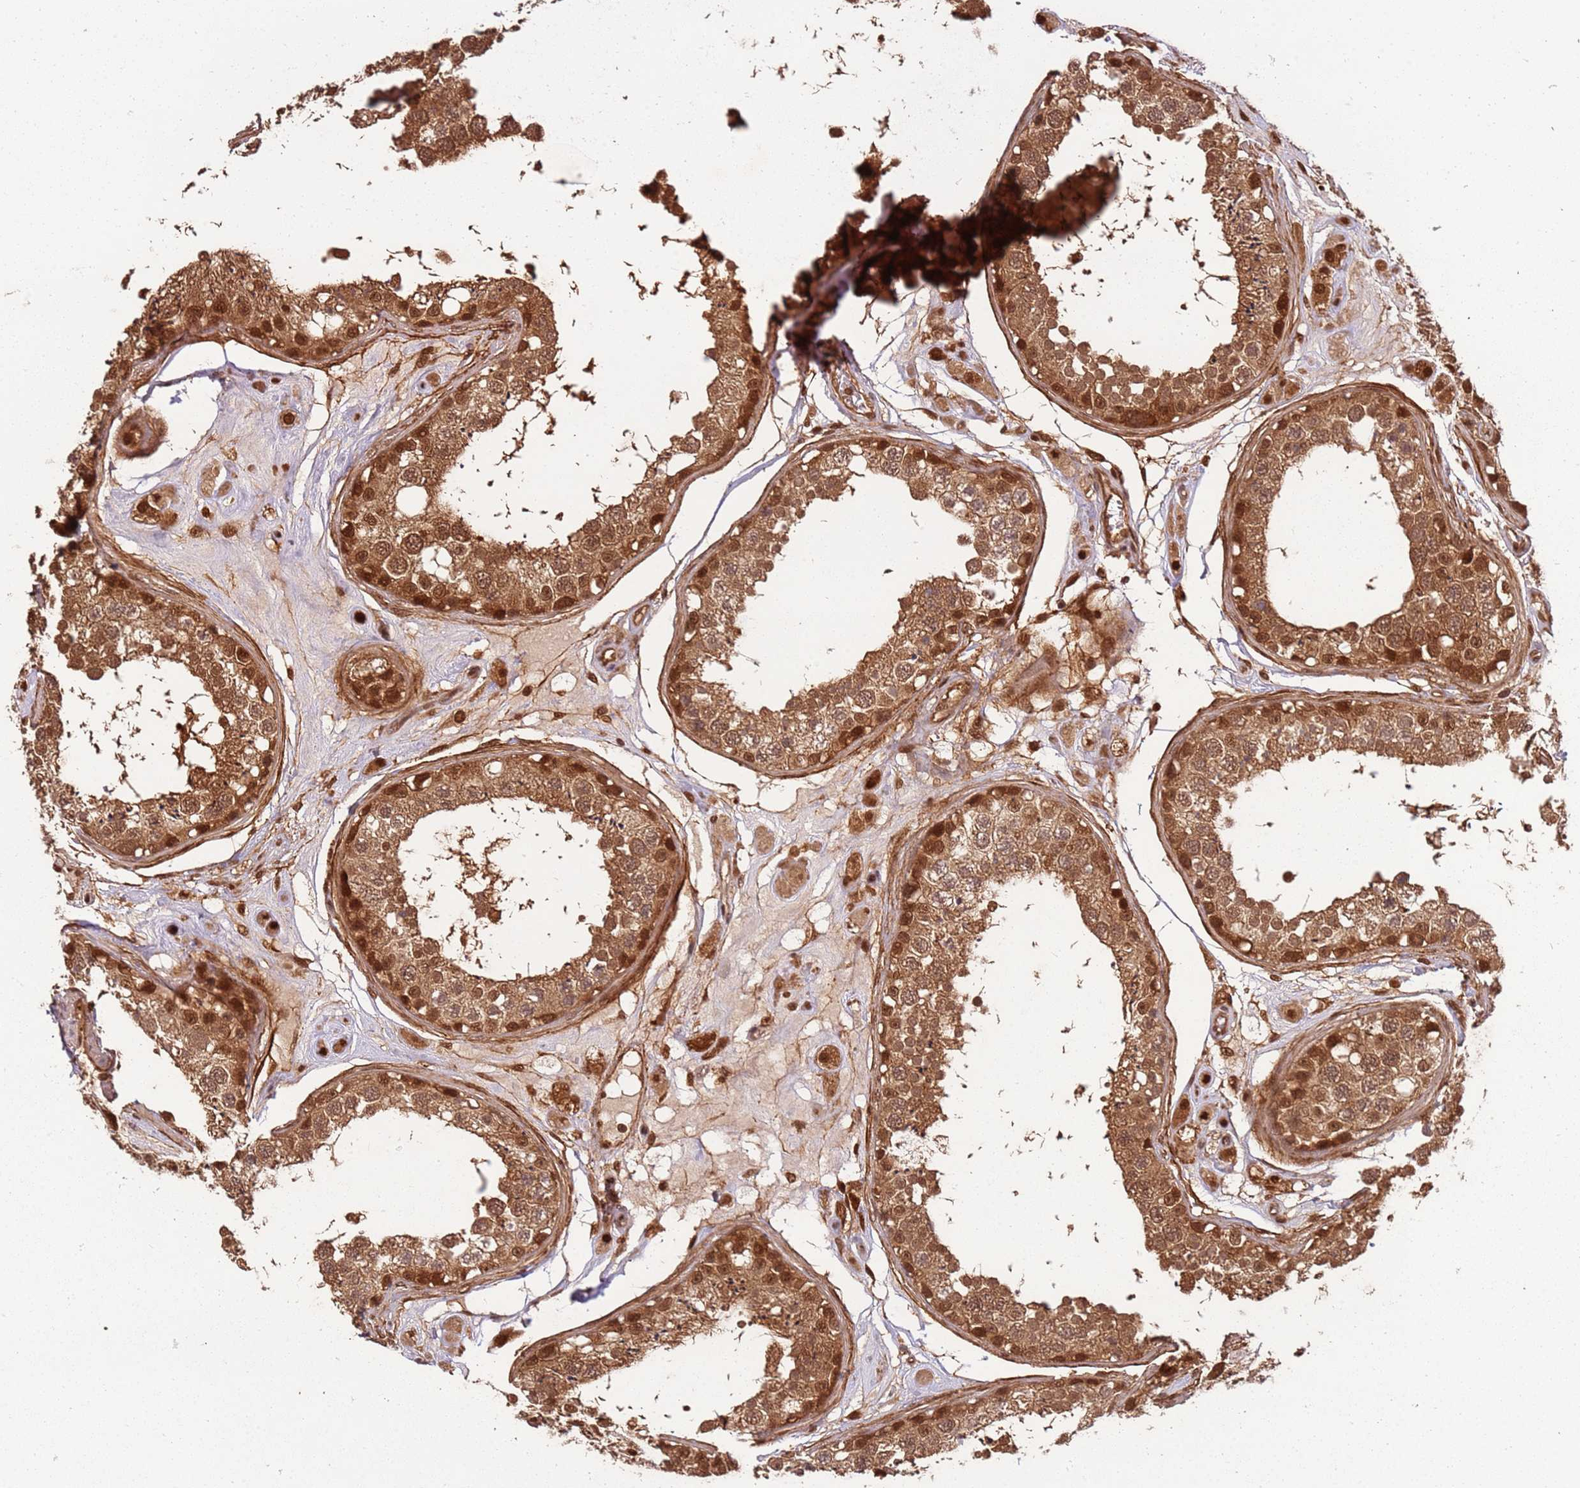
{"staining": {"intensity": "moderate", "quantity": ">75%", "location": "cytoplasmic/membranous,nuclear"}, "tissue": "testis", "cell_type": "Cells in seminiferous ducts", "image_type": "normal", "snomed": [{"axis": "morphology", "description": "Normal tissue, NOS"}, {"axis": "topography", "description": "Testis"}], "caption": "Human testis stained for a protein (brown) shows moderate cytoplasmic/membranous,nuclear positive staining in approximately >75% of cells in seminiferous ducts.", "gene": "PGLS", "patient": {"sex": "male", "age": 25}}